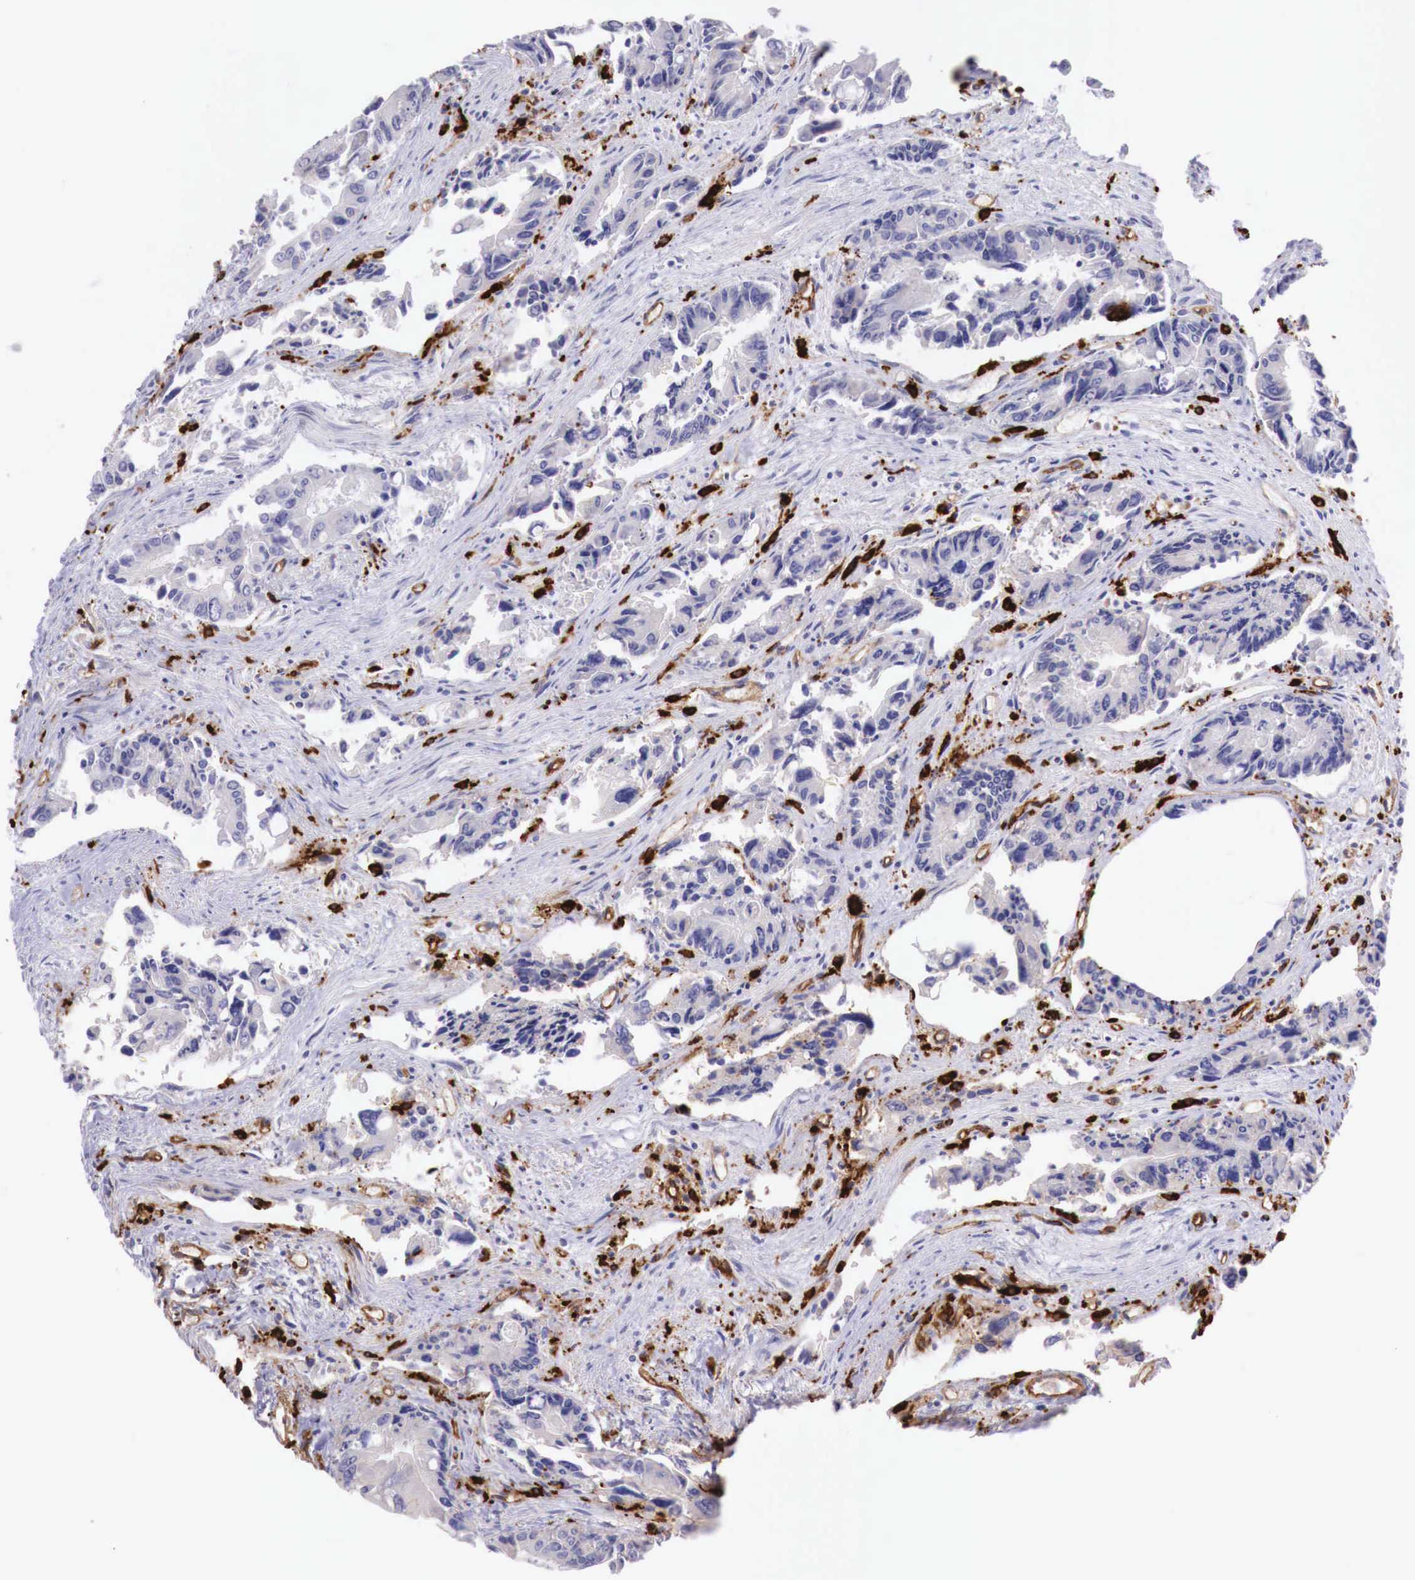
{"staining": {"intensity": "negative", "quantity": "none", "location": "none"}, "tissue": "colorectal cancer", "cell_type": "Tumor cells", "image_type": "cancer", "snomed": [{"axis": "morphology", "description": "Adenocarcinoma, NOS"}, {"axis": "topography", "description": "Rectum"}], "caption": "Photomicrograph shows no significant protein positivity in tumor cells of colorectal adenocarcinoma. (Immunohistochemistry, brightfield microscopy, high magnification).", "gene": "MSR1", "patient": {"sex": "male", "age": 76}}